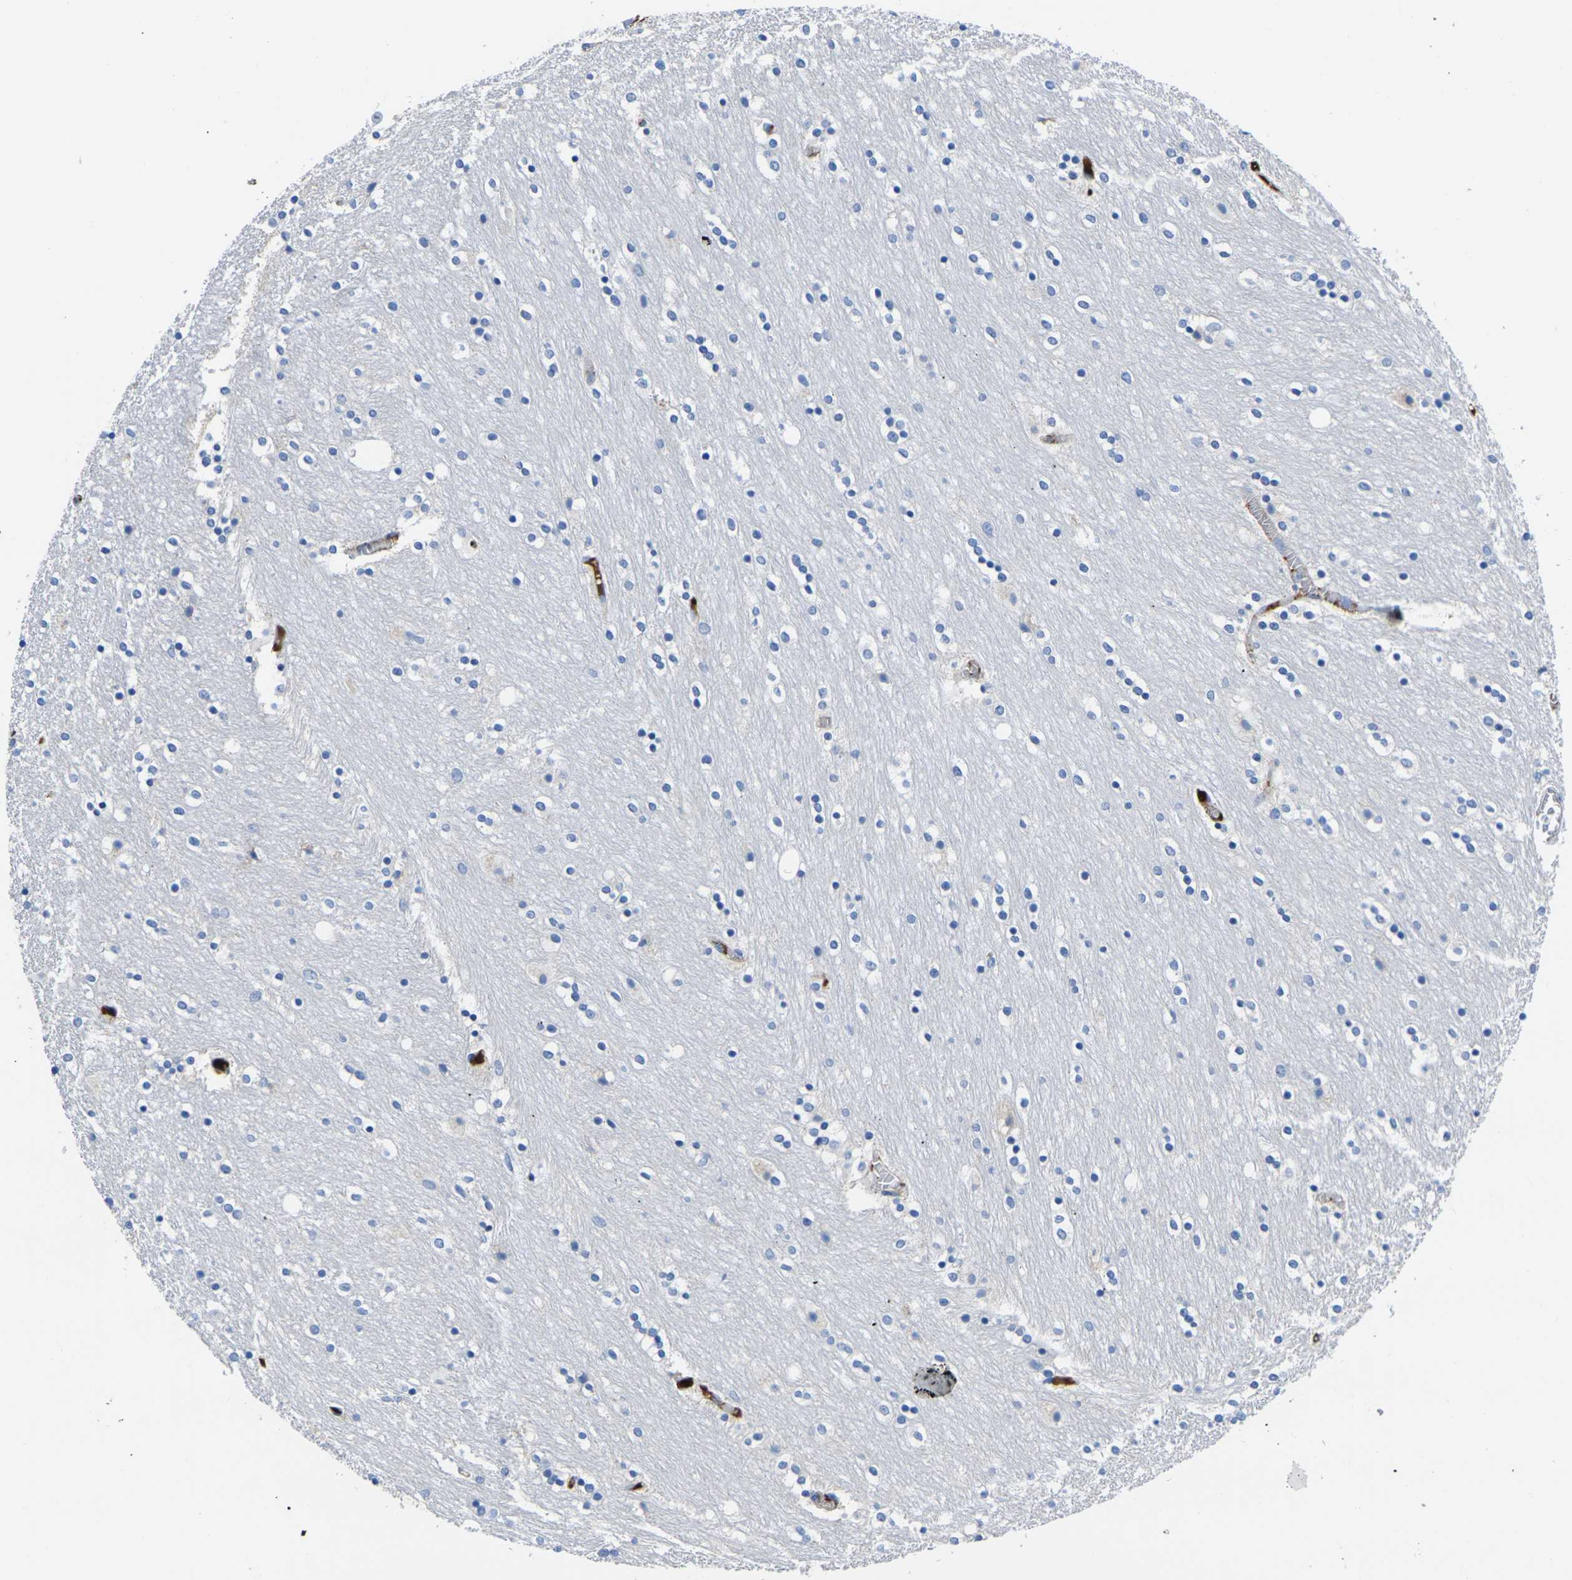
{"staining": {"intensity": "negative", "quantity": "none", "location": "none"}, "tissue": "caudate", "cell_type": "Glial cells", "image_type": "normal", "snomed": [{"axis": "morphology", "description": "Normal tissue, NOS"}, {"axis": "topography", "description": "Lateral ventricle wall"}], "caption": "Immunohistochemistry (IHC) histopathology image of normal caudate stained for a protein (brown), which reveals no expression in glial cells. (Brightfield microscopy of DAB (3,3'-diaminobenzidine) immunohistochemistry (IHC) at high magnification).", "gene": "GREM2", "patient": {"sex": "female", "age": 54}}